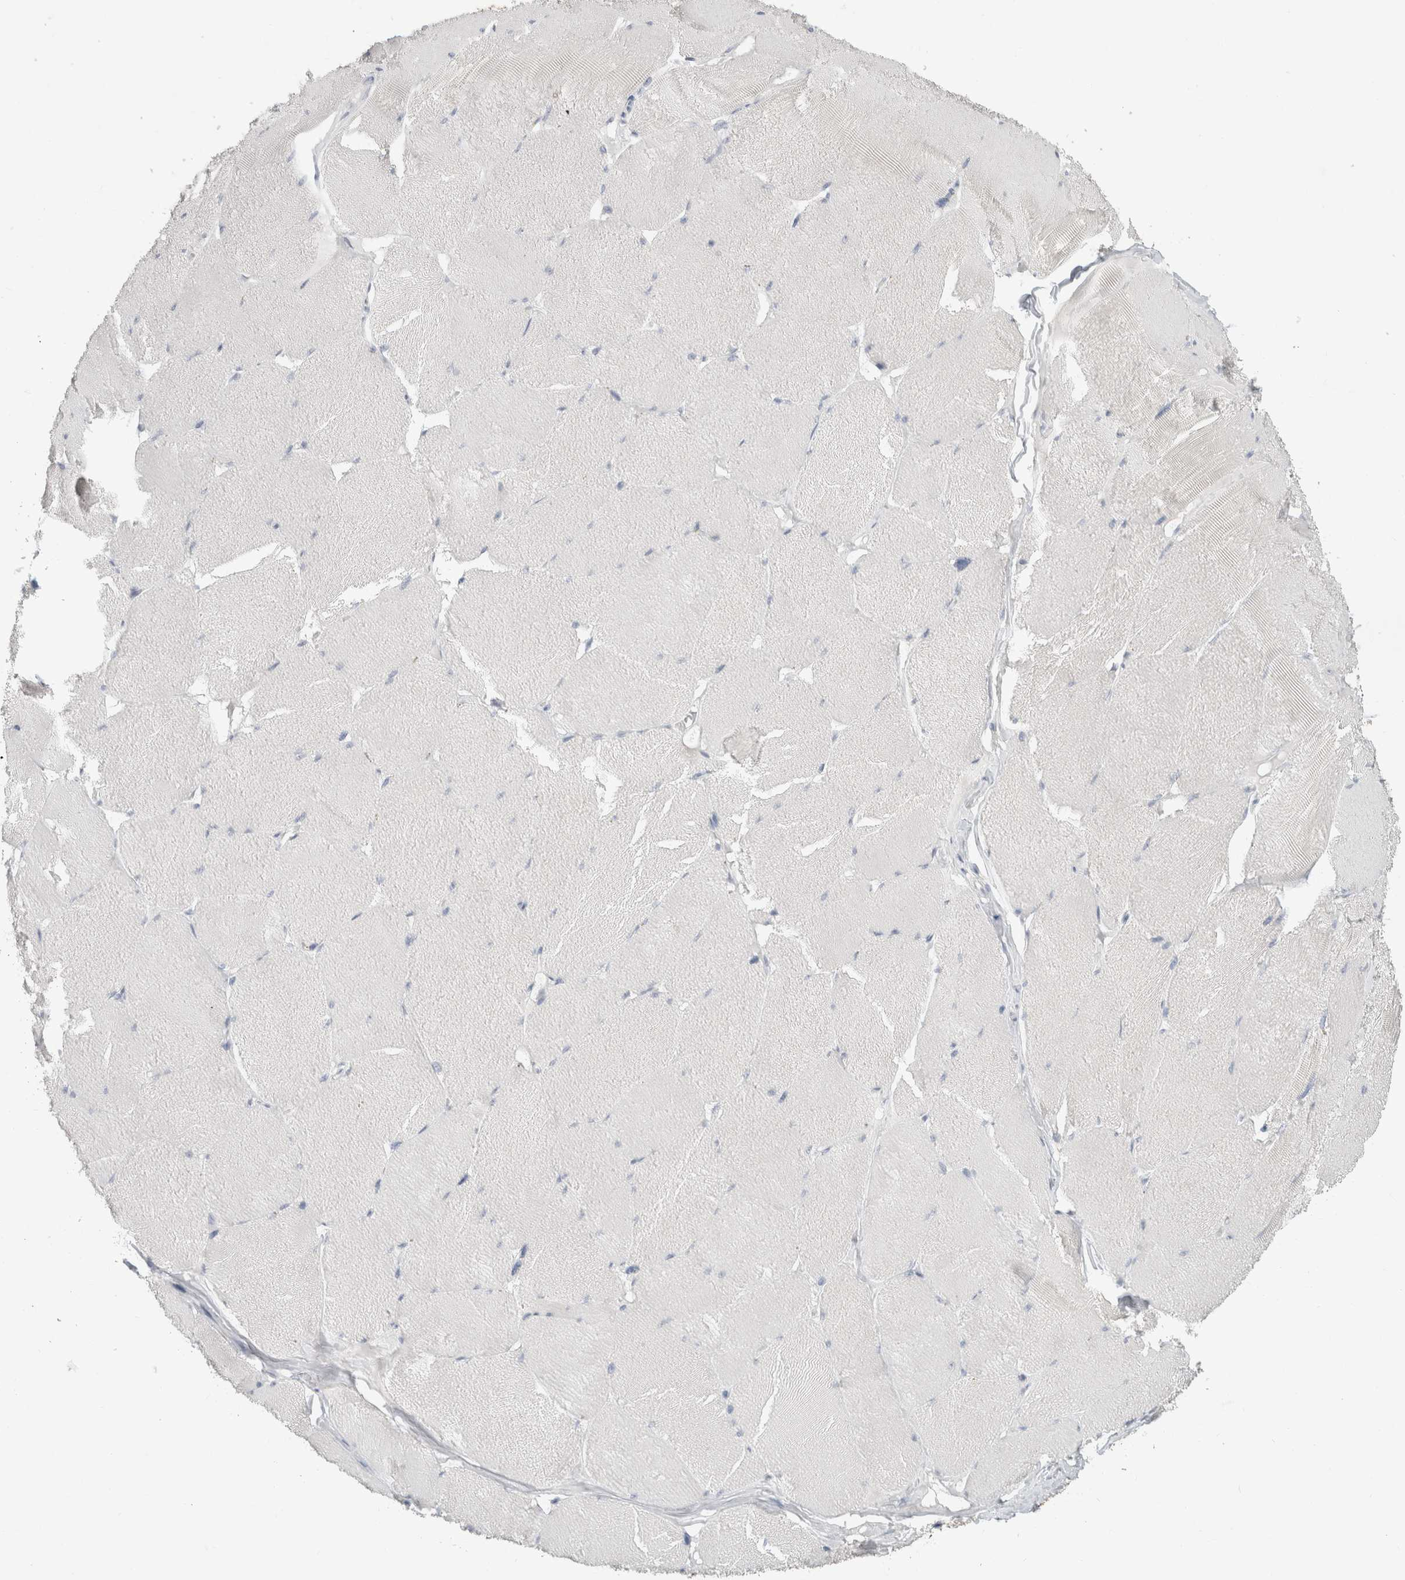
{"staining": {"intensity": "negative", "quantity": "none", "location": "none"}, "tissue": "skeletal muscle", "cell_type": "Myocytes", "image_type": "normal", "snomed": [{"axis": "morphology", "description": "Normal tissue, NOS"}, {"axis": "topography", "description": "Skin"}, {"axis": "topography", "description": "Skeletal muscle"}], "caption": "The micrograph exhibits no significant staining in myocytes of skeletal muscle. (Stains: DAB (3,3'-diaminobenzidine) immunohistochemistry (IHC) with hematoxylin counter stain, Microscopy: brightfield microscopy at high magnification).", "gene": "SLC6A1", "patient": {"sex": "male", "age": 83}}